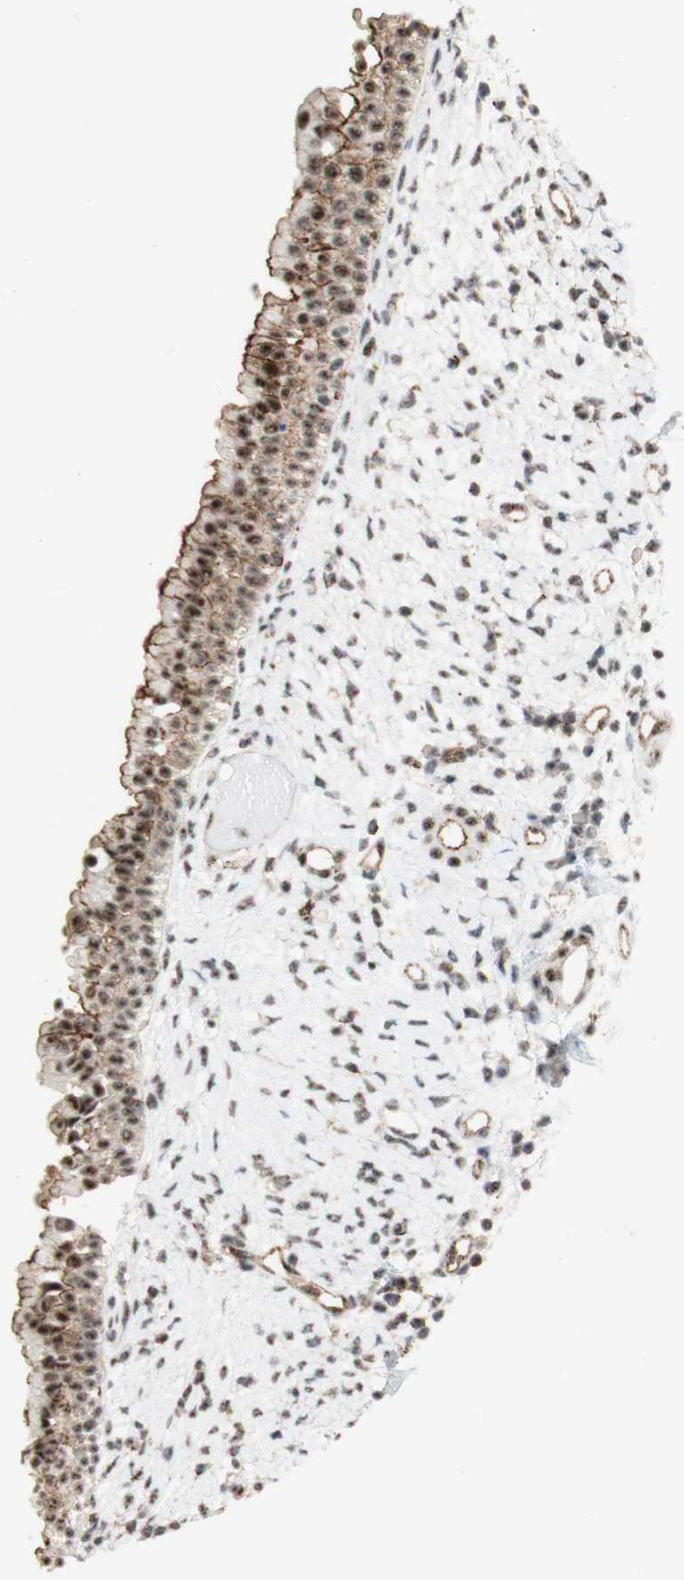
{"staining": {"intensity": "moderate", "quantity": ">75%", "location": "cytoplasmic/membranous"}, "tissue": "nasopharynx", "cell_type": "Respiratory epithelial cells", "image_type": "normal", "snomed": [{"axis": "morphology", "description": "Normal tissue, NOS"}, {"axis": "topography", "description": "Nasopharynx"}], "caption": "Normal nasopharynx was stained to show a protein in brown. There is medium levels of moderate cytoplasmic/membranous expression in approximately >75% of respiratory epithelial cells. The staining was performed using DAB, with brown indicating positive protein expression. Nuclei are stained blue with hematoxylin.", "gene": "SAP18", "patient": {"sex": "male", "age": 22}}